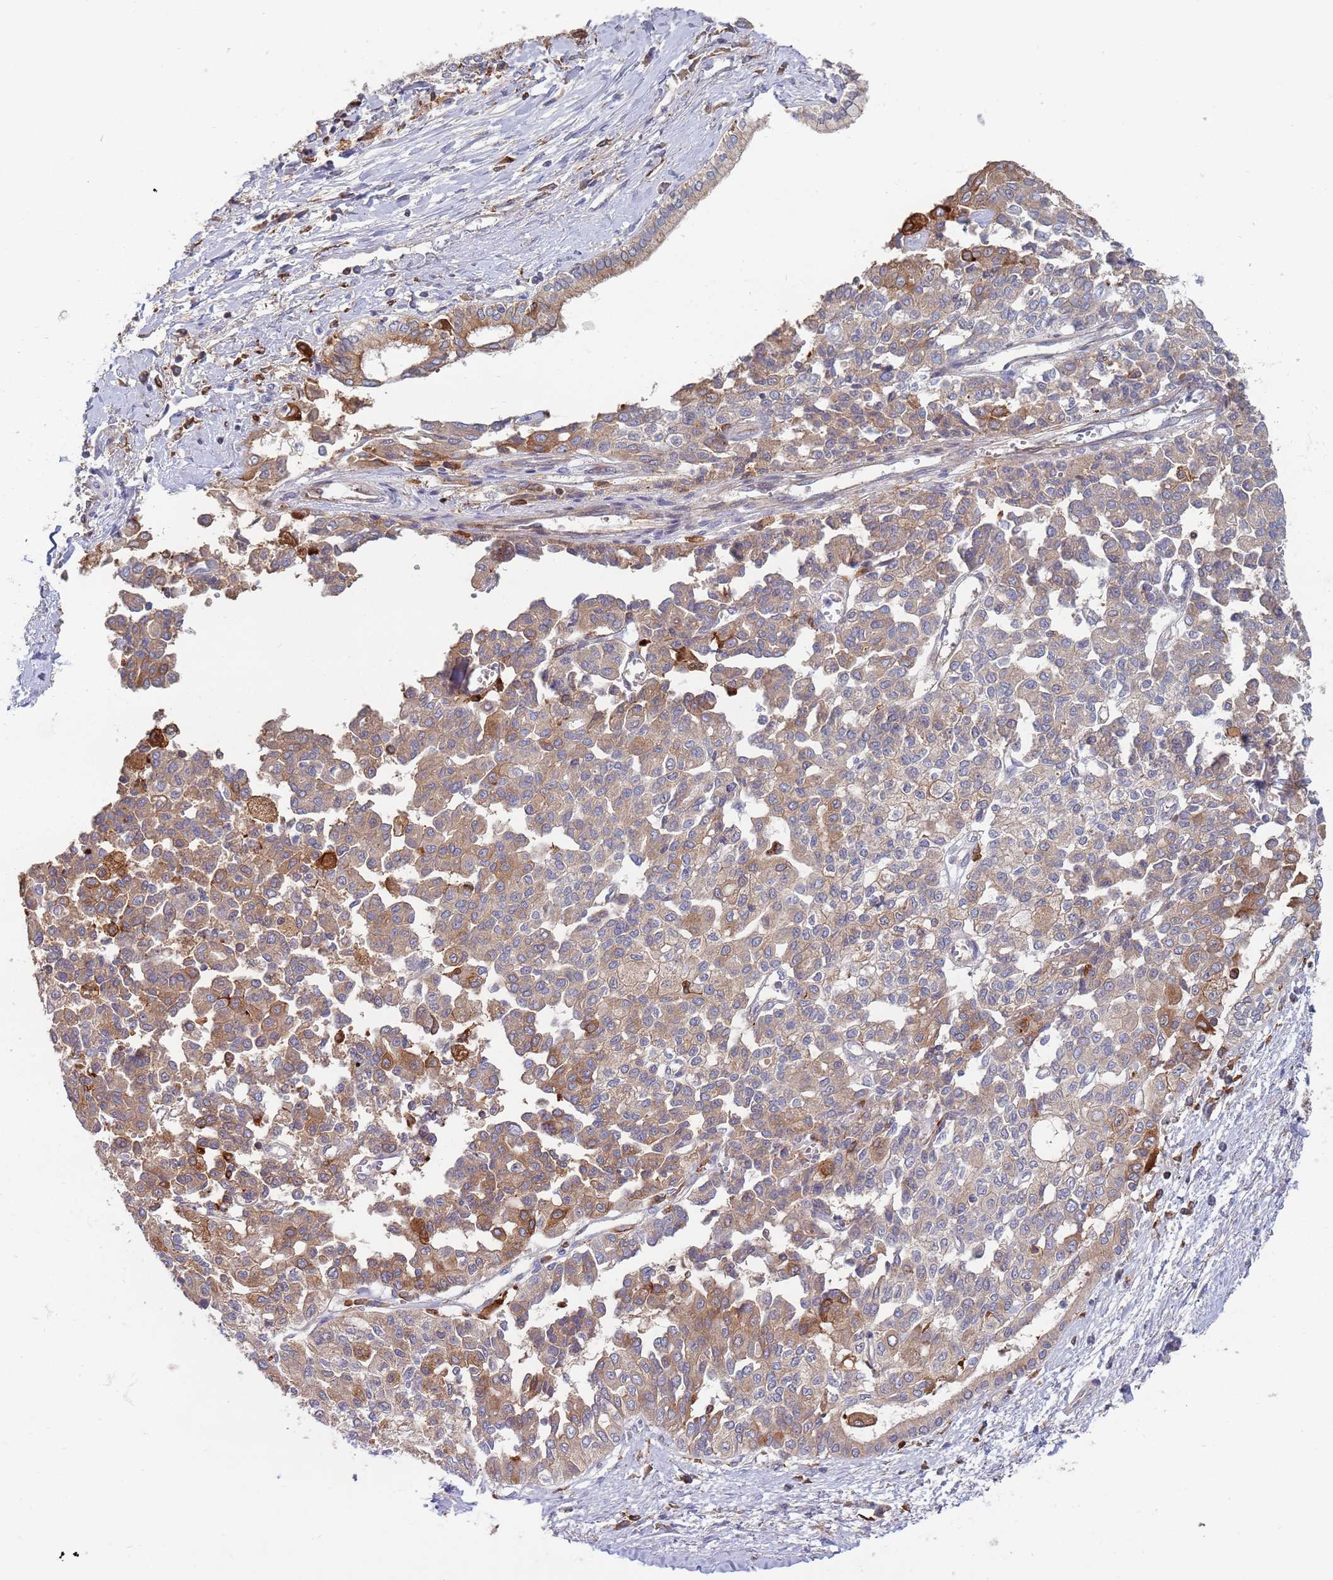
{"staining": {"intensity": "moderate", "quantity": "25%-75%", "location": "cytoplasmic/membranous"}, "tissue": "liver cancer", "cell_type": "Tumor cells", "image_type": "cancer", "snomed": [{"axis": "morphology", "description": "Cholangiocarcinoma"}, {"axis": "topography", "description": "Liver"}], "caption": "A medium amount of moderate cytoplasmic/membranous staining is seen in about 25%-75% of tumor cells in liver cancer (cholangiocarcinoma) tissue. (Brightfield microscopy of DAB IHC at high magnification).", "gene": "MALRD1", "patient": {"sex": "female", "age": 77}}